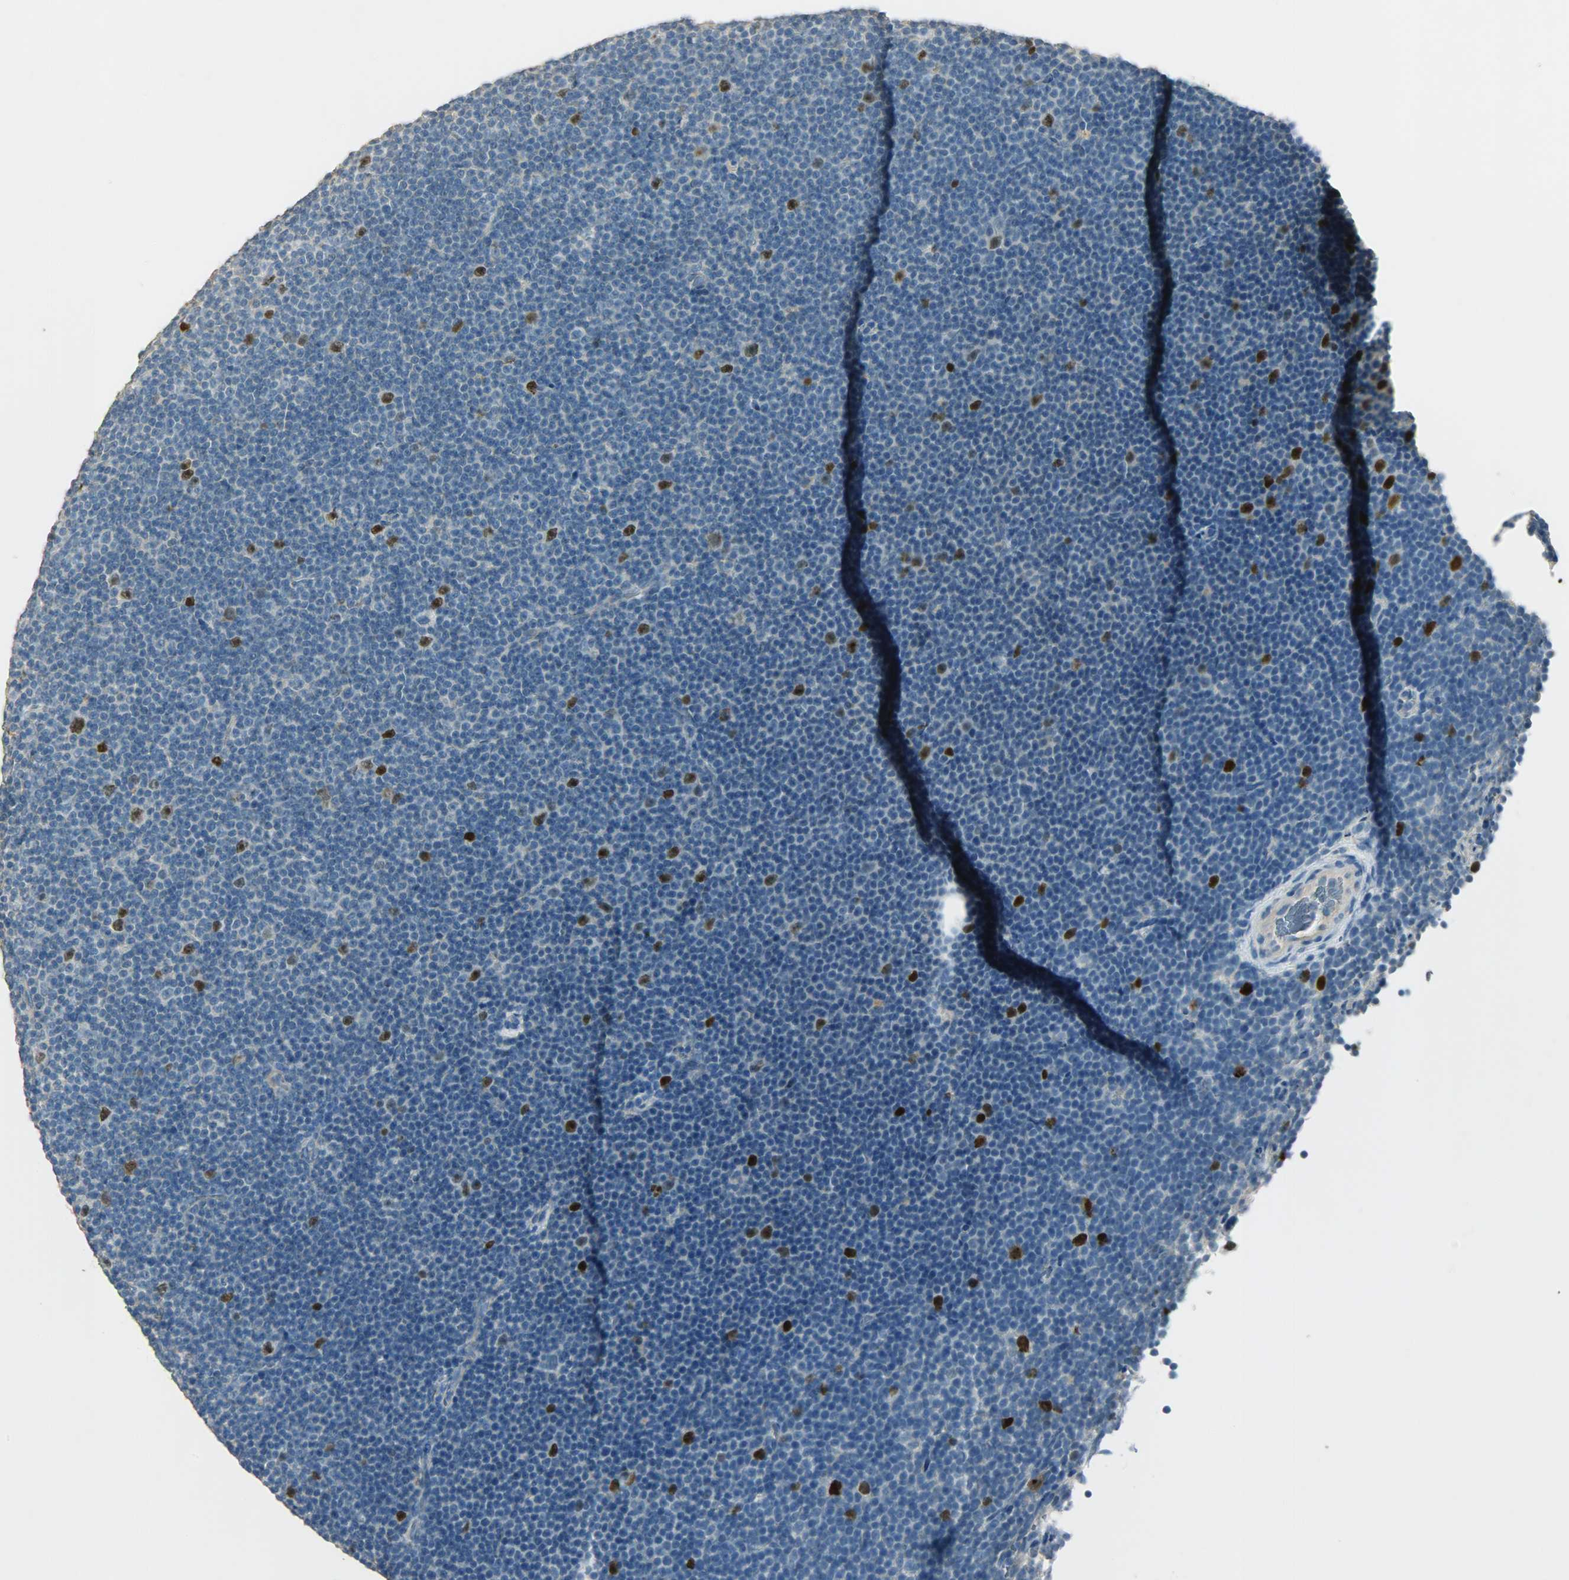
{"staining": {"intensity": "strong", "quantity": "<25%", "location": "nuclear"}, "tissue": "lymphoma", "cell_type": "Tumor cells", "image_type": "cancer", "snomed": [{"axis": "morphology", "description": "Malignant lymphoma, non-Hodgkin's type, Low grade"}, {"axis": "topography", "description": "Lymph node"}], "caption": "Immunohistochemistry (IHC) of human low-grade malignant lymphoma, non-Hodgkin's type demonstrates medium levels of strong nuclear expression in approximately <25% of tumor cells. (DAB IHC with brightfield microscopy, high magnification).", "gene": "TPX2", "patient": {"sex": "female", "age": 67}}